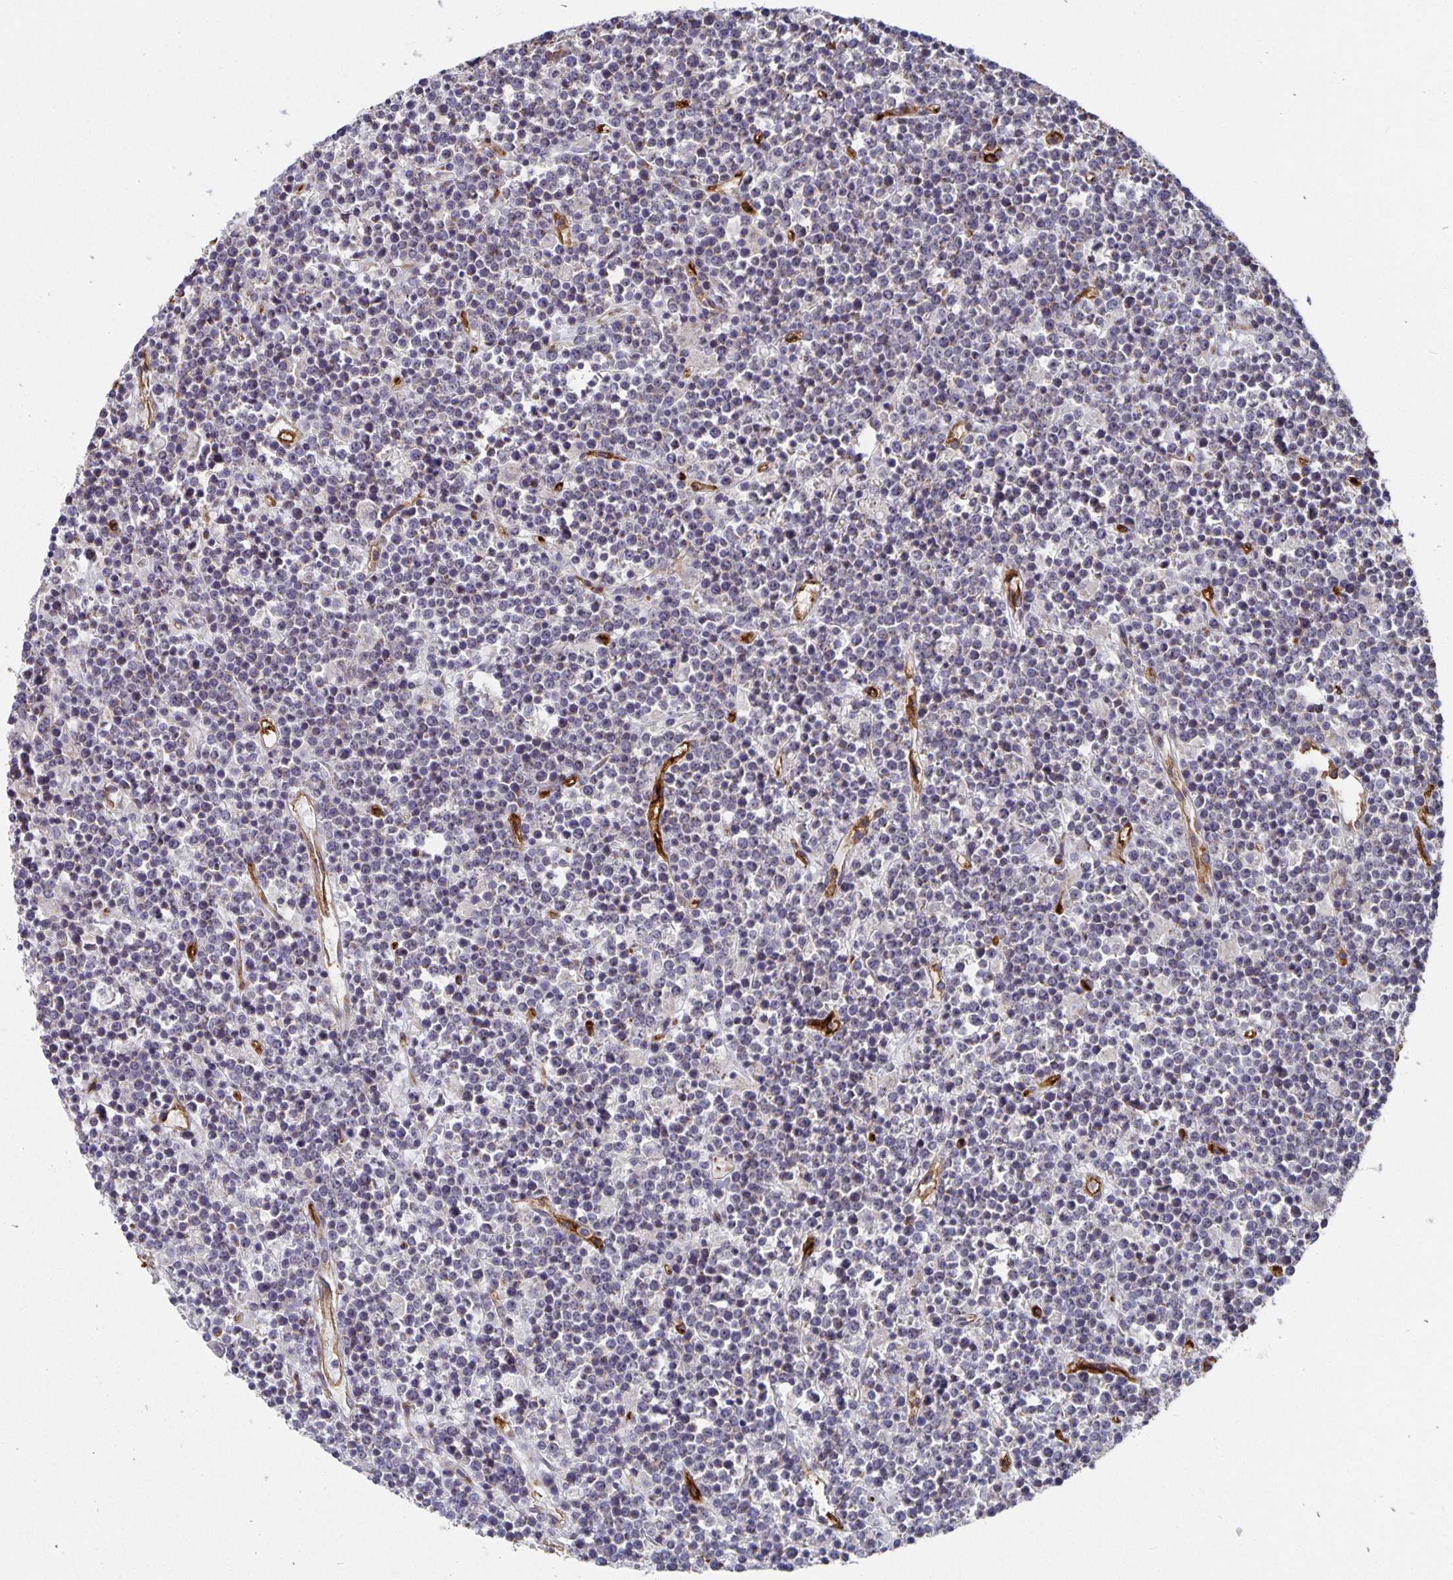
{"staining": {"intensity": "negative", "quantity": "none", "location": "none"}, "tissue": "lymphoma", "cell_type": "Tumor cells", "image_type": "cancer", "snomed": [{"axis": "morphology", "description": "Malignant lymphoma, non-Hodgkin's type, High grade"}, {"axis": "topography", "description": "Ovary"}], "caption": "High power microscopy histopathology image of an IHC histopathology image of lymphoma, revealing no significant staining in tumor cells.", "gene": "PODXL", "patient": {"sex": "female", "age": 56}}